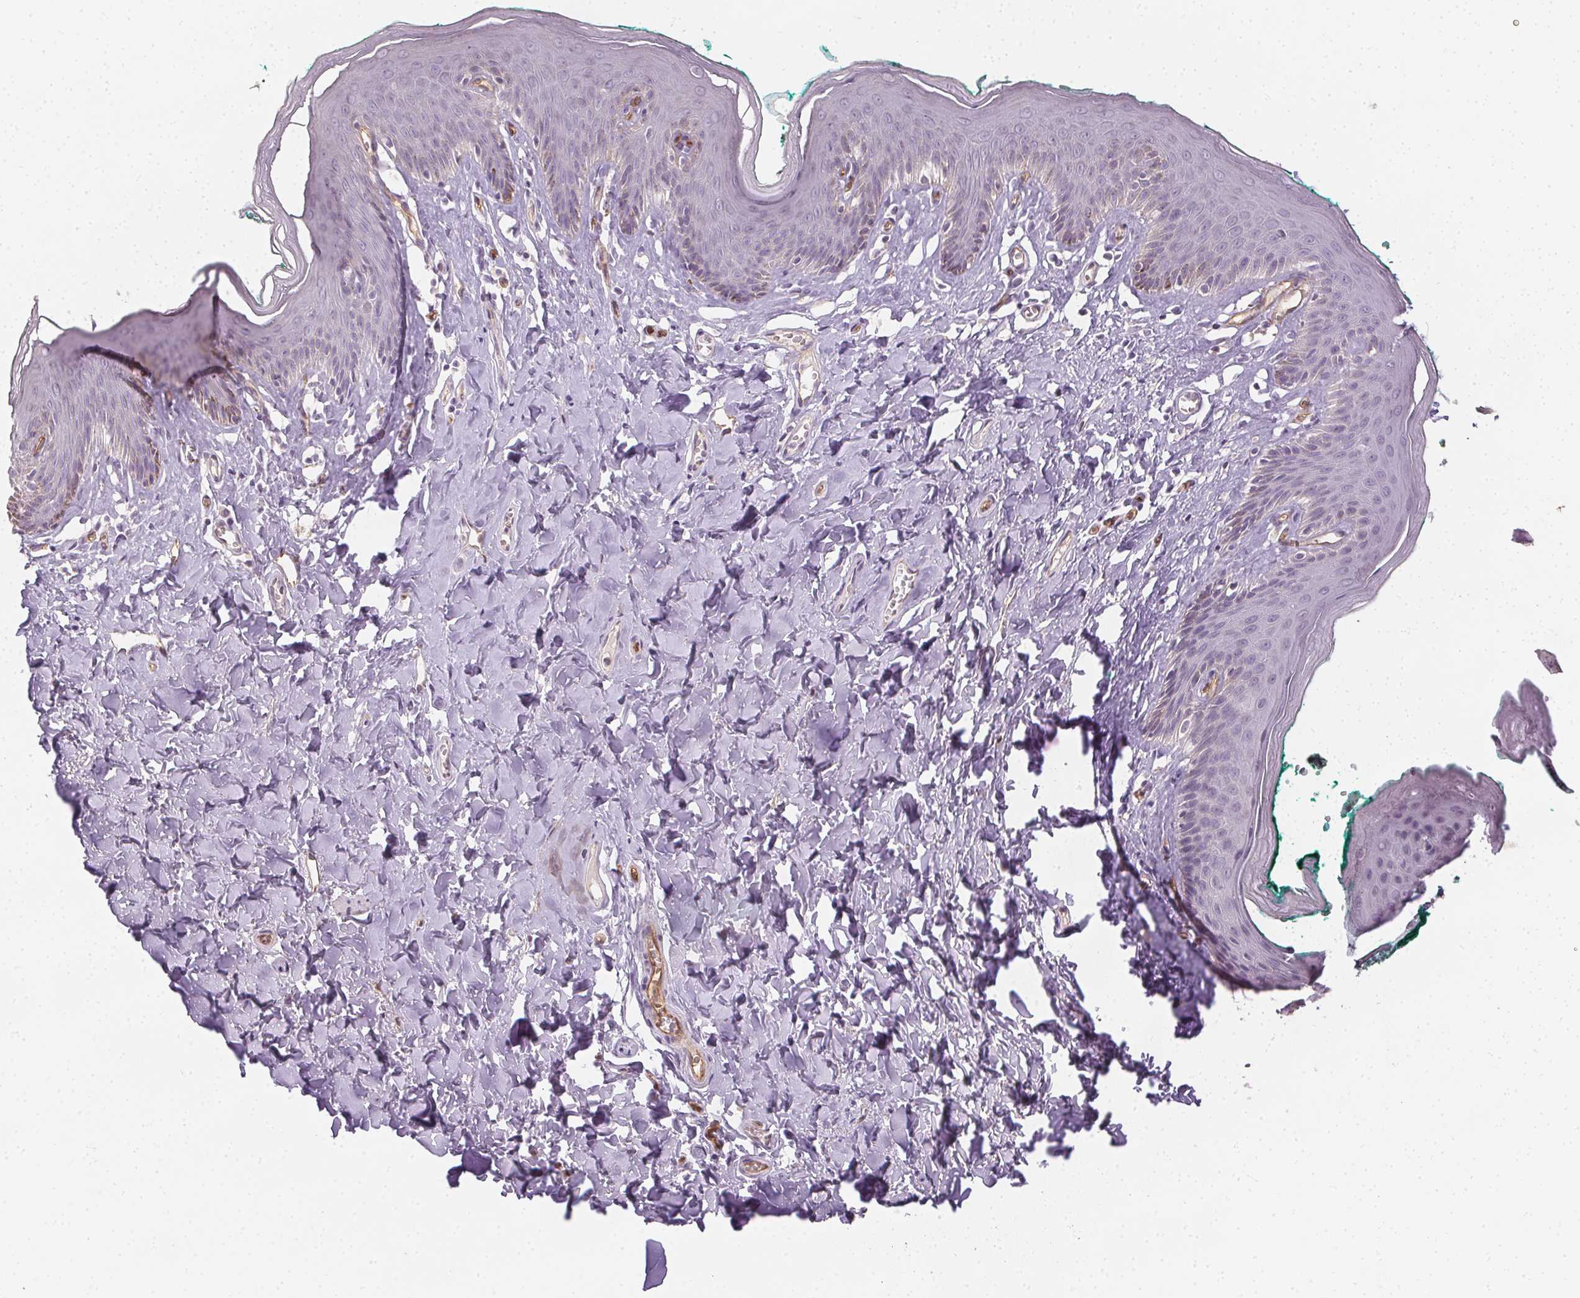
{"staining": {"intensity": "negative", "quantity": "none", "location": "none"}, "tissue": "skin", "cell_type": "Epidermal cells", "image_type": "normal", "snomed": [{"axis": "morphology", "description": "Normal tissue, NOS"}, {"axis": "topography", "description": "Vulva"}, {"axis": "topography", "description": "Peripheral nerve tissue"}], "caption": "The histopathology image displays no significant positivity in epidermal cells of skin. (DAB (3,3'-diaminobenzidine) IHC, high magnification).", "gene": "PODXL", "patient": {"sex": "female", "age": 66}}